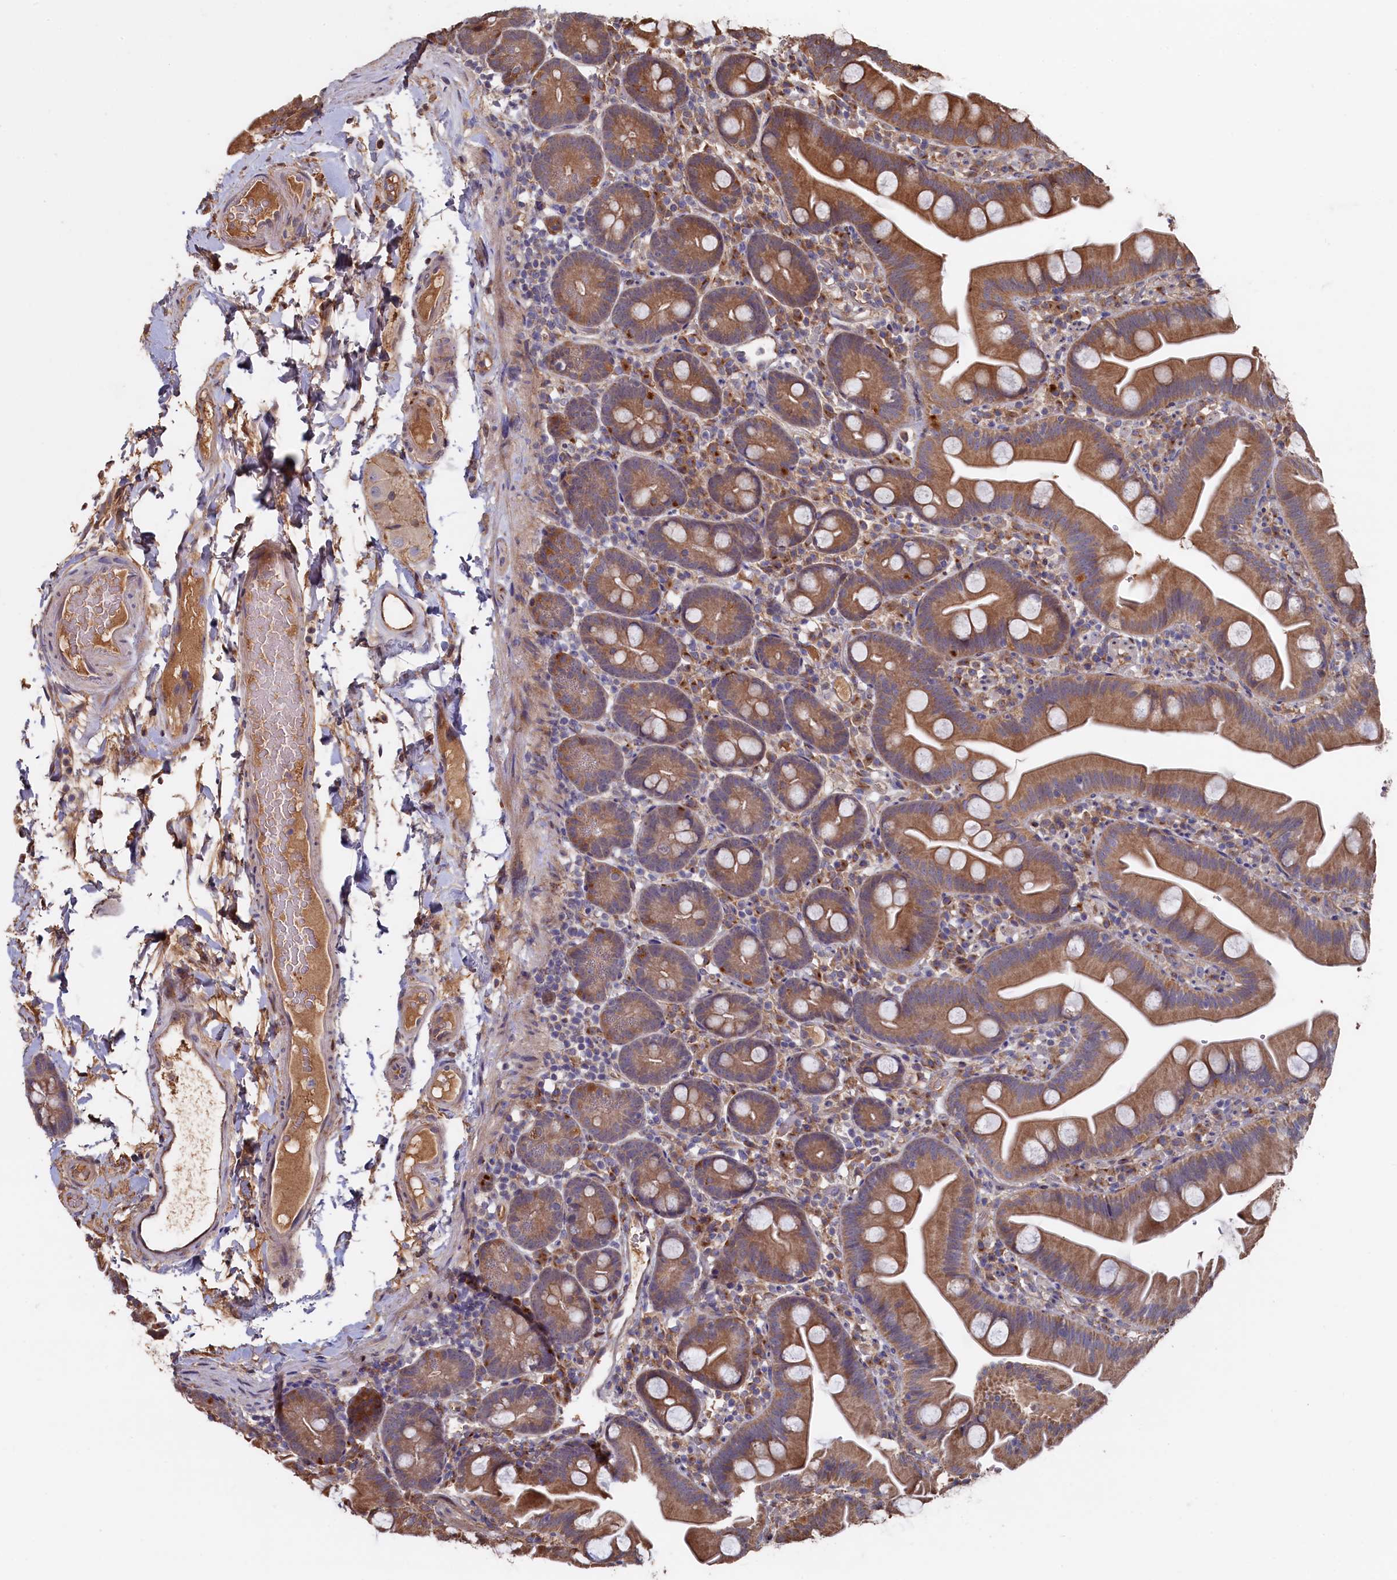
{"staining": {"intensity": "moderate", "quantity": ">75%", "location": "cytoplasmic/membranous"}, "tissue": "small intestine", "cell_type": "Glandular cells", "image_type": "normal", "snomed": [{"axis": "morphology", "description": "Normal tissue, NOS"}, {"axis": "topography", "description": "Small intestine"}], "caption": "Immunohistochemistry (IHC) of normal human small intestine shows medium levels of moderate cytoplasmic/membranous expression in approximately >75% of glandular cells.", "gene": "SLC12A4", "patient": {"sex": "female", "age": 68}}